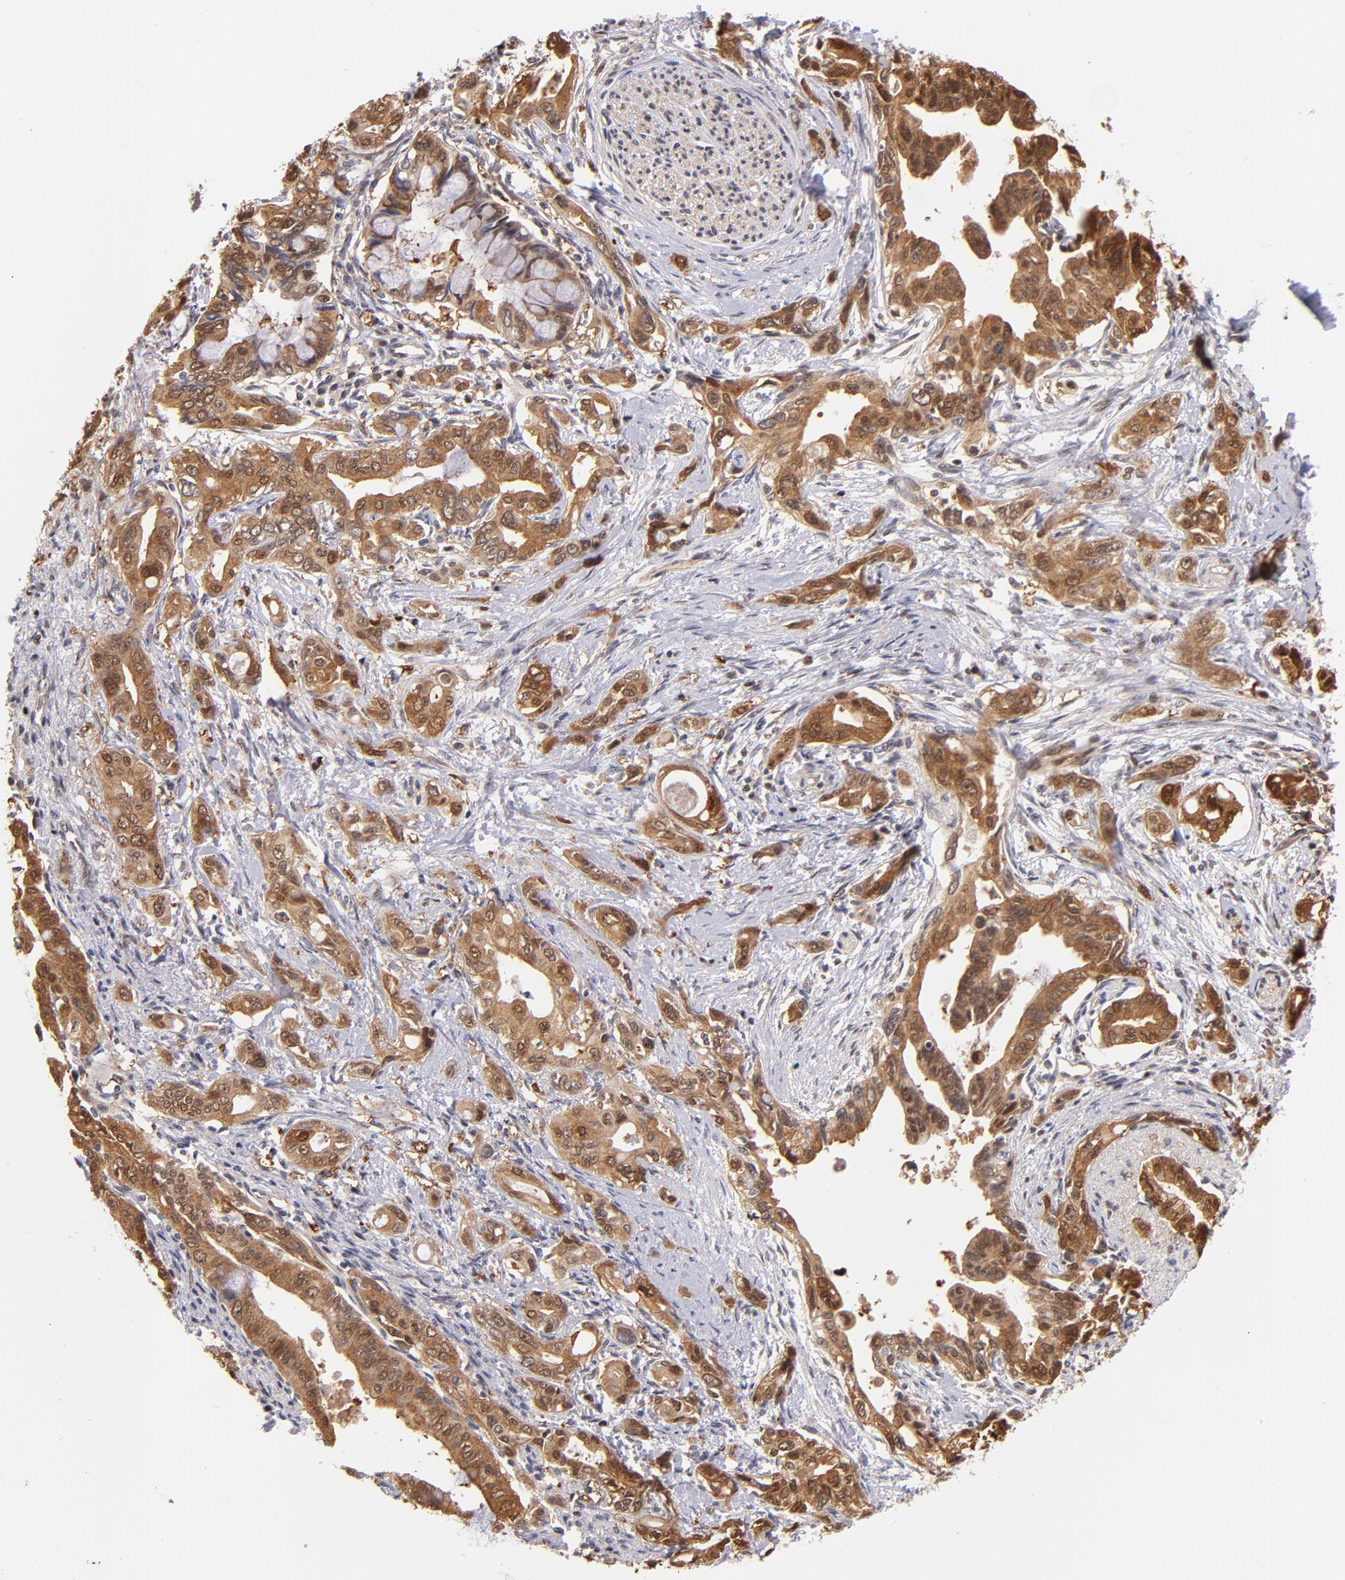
{"staining": {"intensity": "moderate", "quantity": ">75%", "location": "cytoplasmic/membranous,nuclear"}, "tissue": "pancreatic cancer", "cell_type": "Tumor cells", "image_type": "cancer", "snomed": [{"axis": "morphology", "description": "Adenocarcinoma, NOS"}, {"axis": "topography", "description": "Pancreas"}], "caption": "This histopathology image exhibits pancreatic cancer stained with immunohistochemistry (IHC) to label a protein in brown. The cytoplasmic/membranous and nuclear of tumor cells show moderate positivity for the protein. Nuclei are counter-stained blue.", "gene": "YWHAB", "patient": {"sex": "female", "age": 60}}